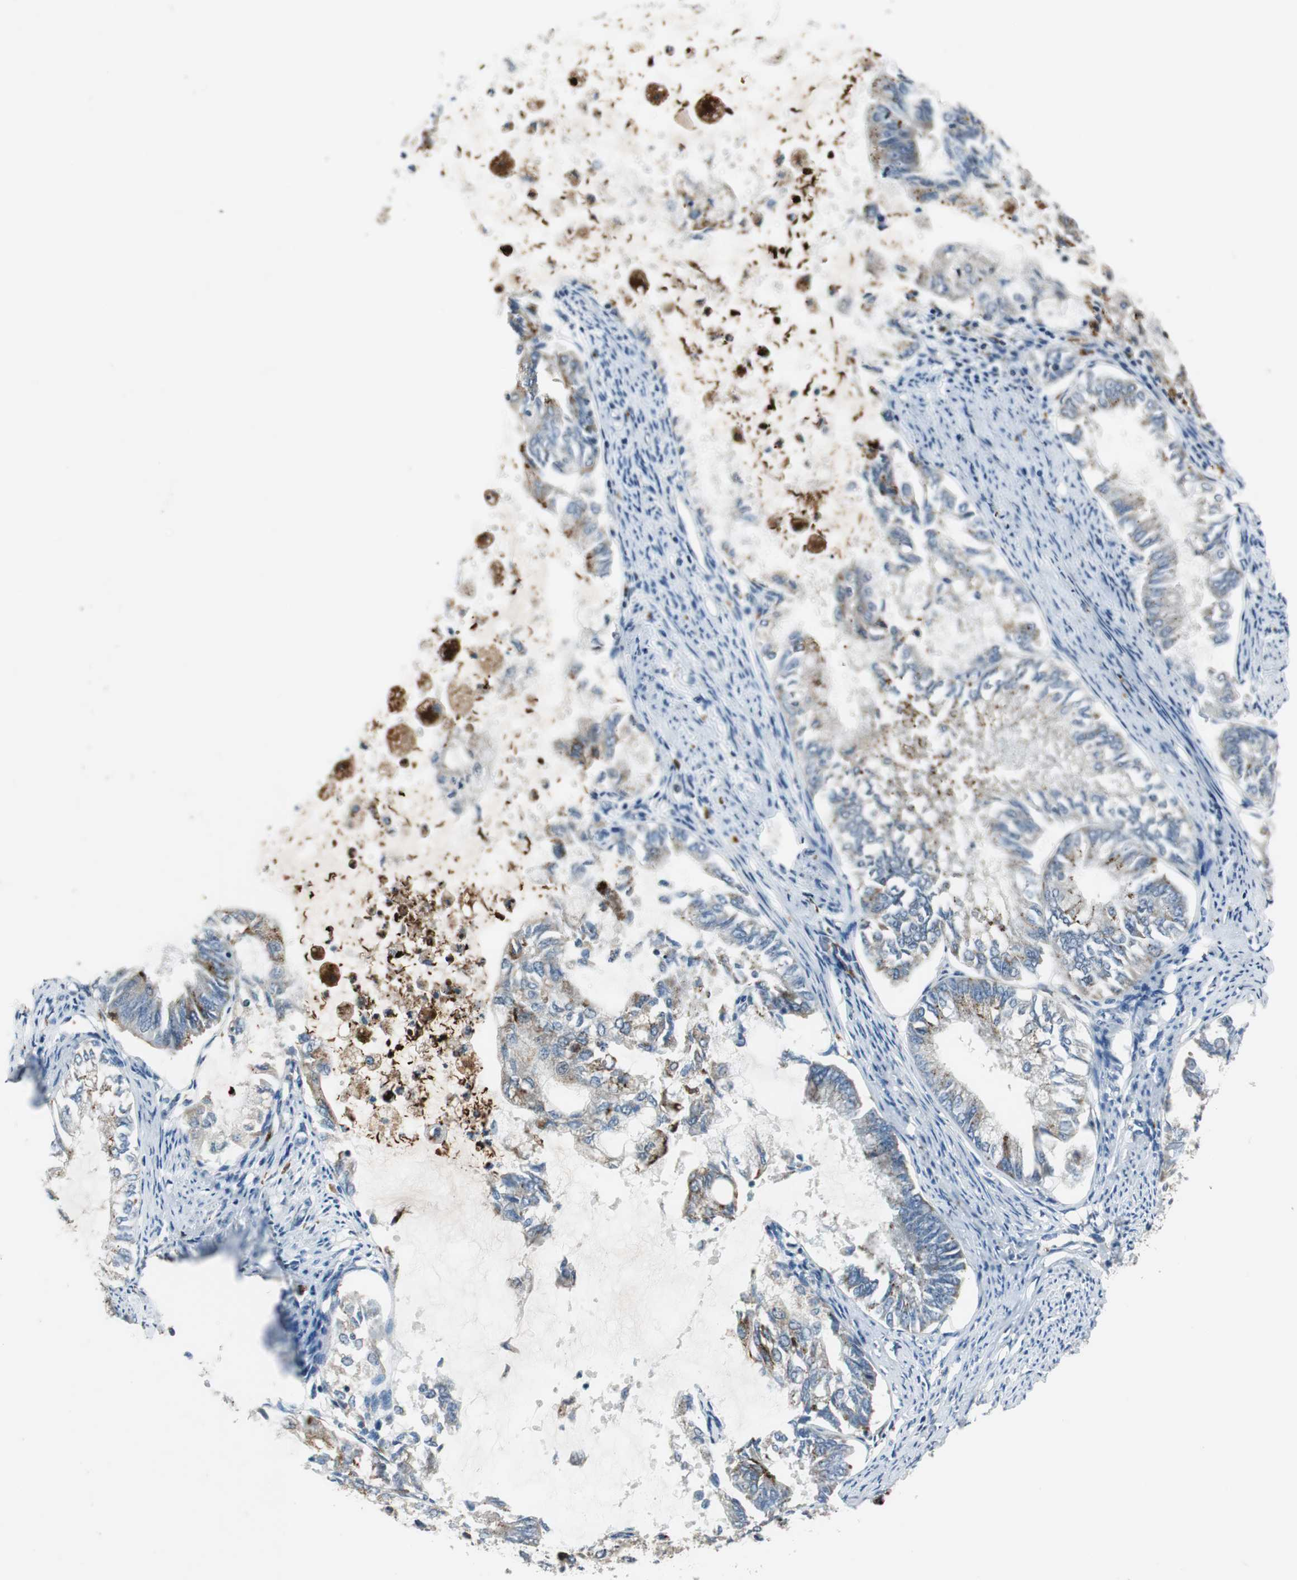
{"staining": {"intensity": "weak", "quantity": "25%-75%", "location": "cytoplasmic/membranous"}, "tissue": "endometrial cancer", "cell_type": "Tumor cells", "image_type": "cancer", "snomed": [{"axis": "morphology", "description": "Adenocarcinoma, NOS"}, {"axis": "topography", "description": "Endometrium"}], "caption": "Immunohistochemistry (DAB (3,3'-diaminobenzidine)) staining of human adenocarcinoma (endometrial) shows weak cytoplasmic/membranous protein staining in about 25%-75% of tumor cells.", "gene": "NCK1", "patient": {"sex": "female", "age": 86}}